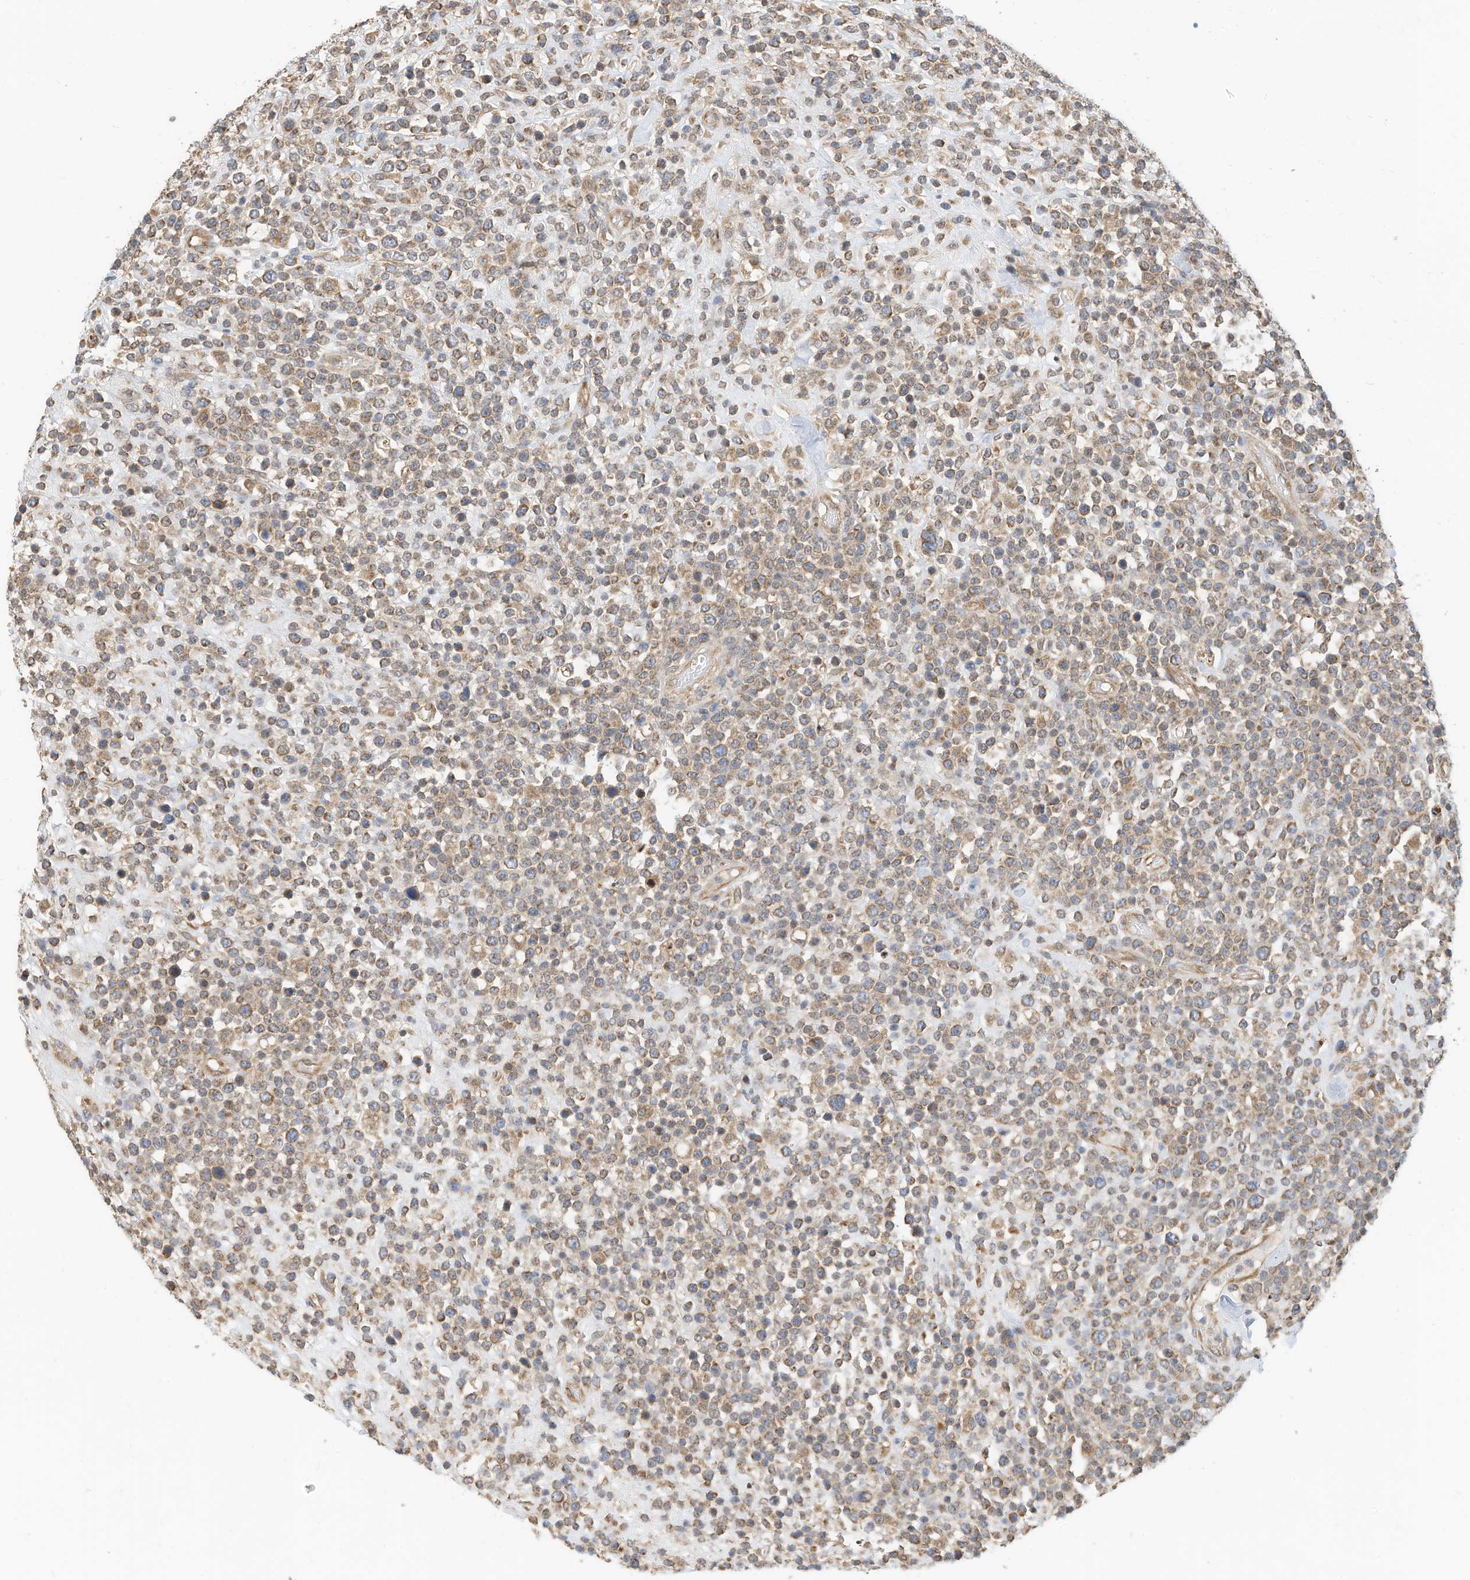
{"staining": {"intensity": "moderate", "quantity": "25%-75%", "location": "cytoplasmic/membranous"}, "tissue": "lymphoma", "cell_type": "Tumor cells", "image_type": "cancer", "snomed": [{"axis": "morphology", "description": "Malignant lymphoma, non-Hodgkin's type, High grade"}, {"axis": "topography", "description": "Colon"}], "caption": "Immunohistochemistry (IHC) (DAB (3,3'-diaminobenzidine)) staining of high-grade malignant lymphoma, non-Hodgkin's type displays moderate cytoplasmic/membranous protein positivity in approximately 25%-75% of tumor cells.", "gene": "METTL6", "patient": {"sex": "female", "age": 53}}